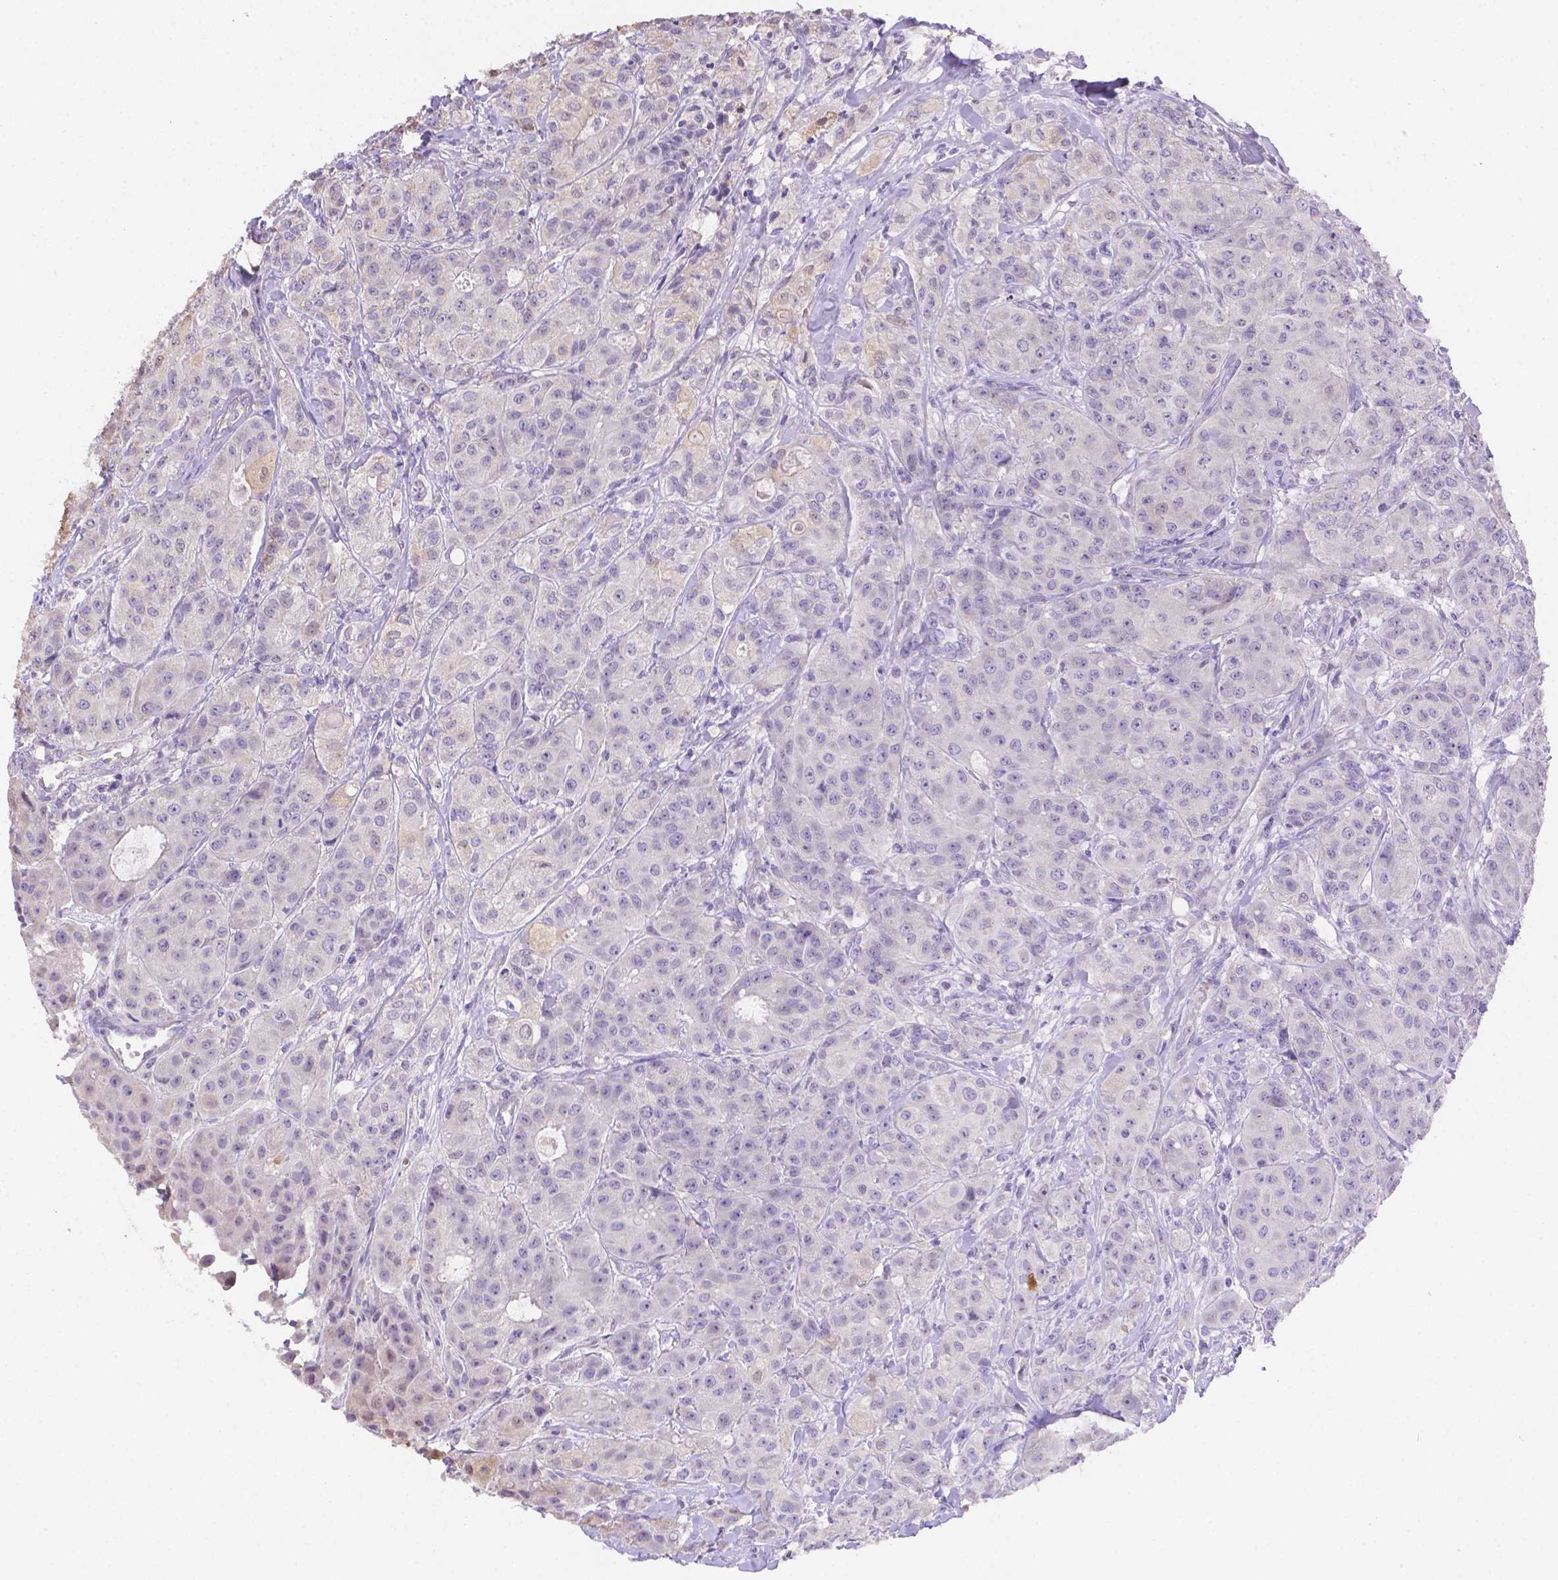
{"staining": {"intensity": "negative", "quantity": "none", "location": "none"}, "tissue": "breast cancer", "cell_type": "Tumor cells", "image_type": "cancer", "snomed": [{"axis": "morphology", "description": "Duct carcinoma"}, {"axis": "topography", "description": "Breast"}], "caption": "DAB immunohistochemical staining of breast infiltrating ductal carcinoma displays no significant positivity in tumor cells.", "gene": "NXPE2", "patient": {"sex": "female", "age": 43}}